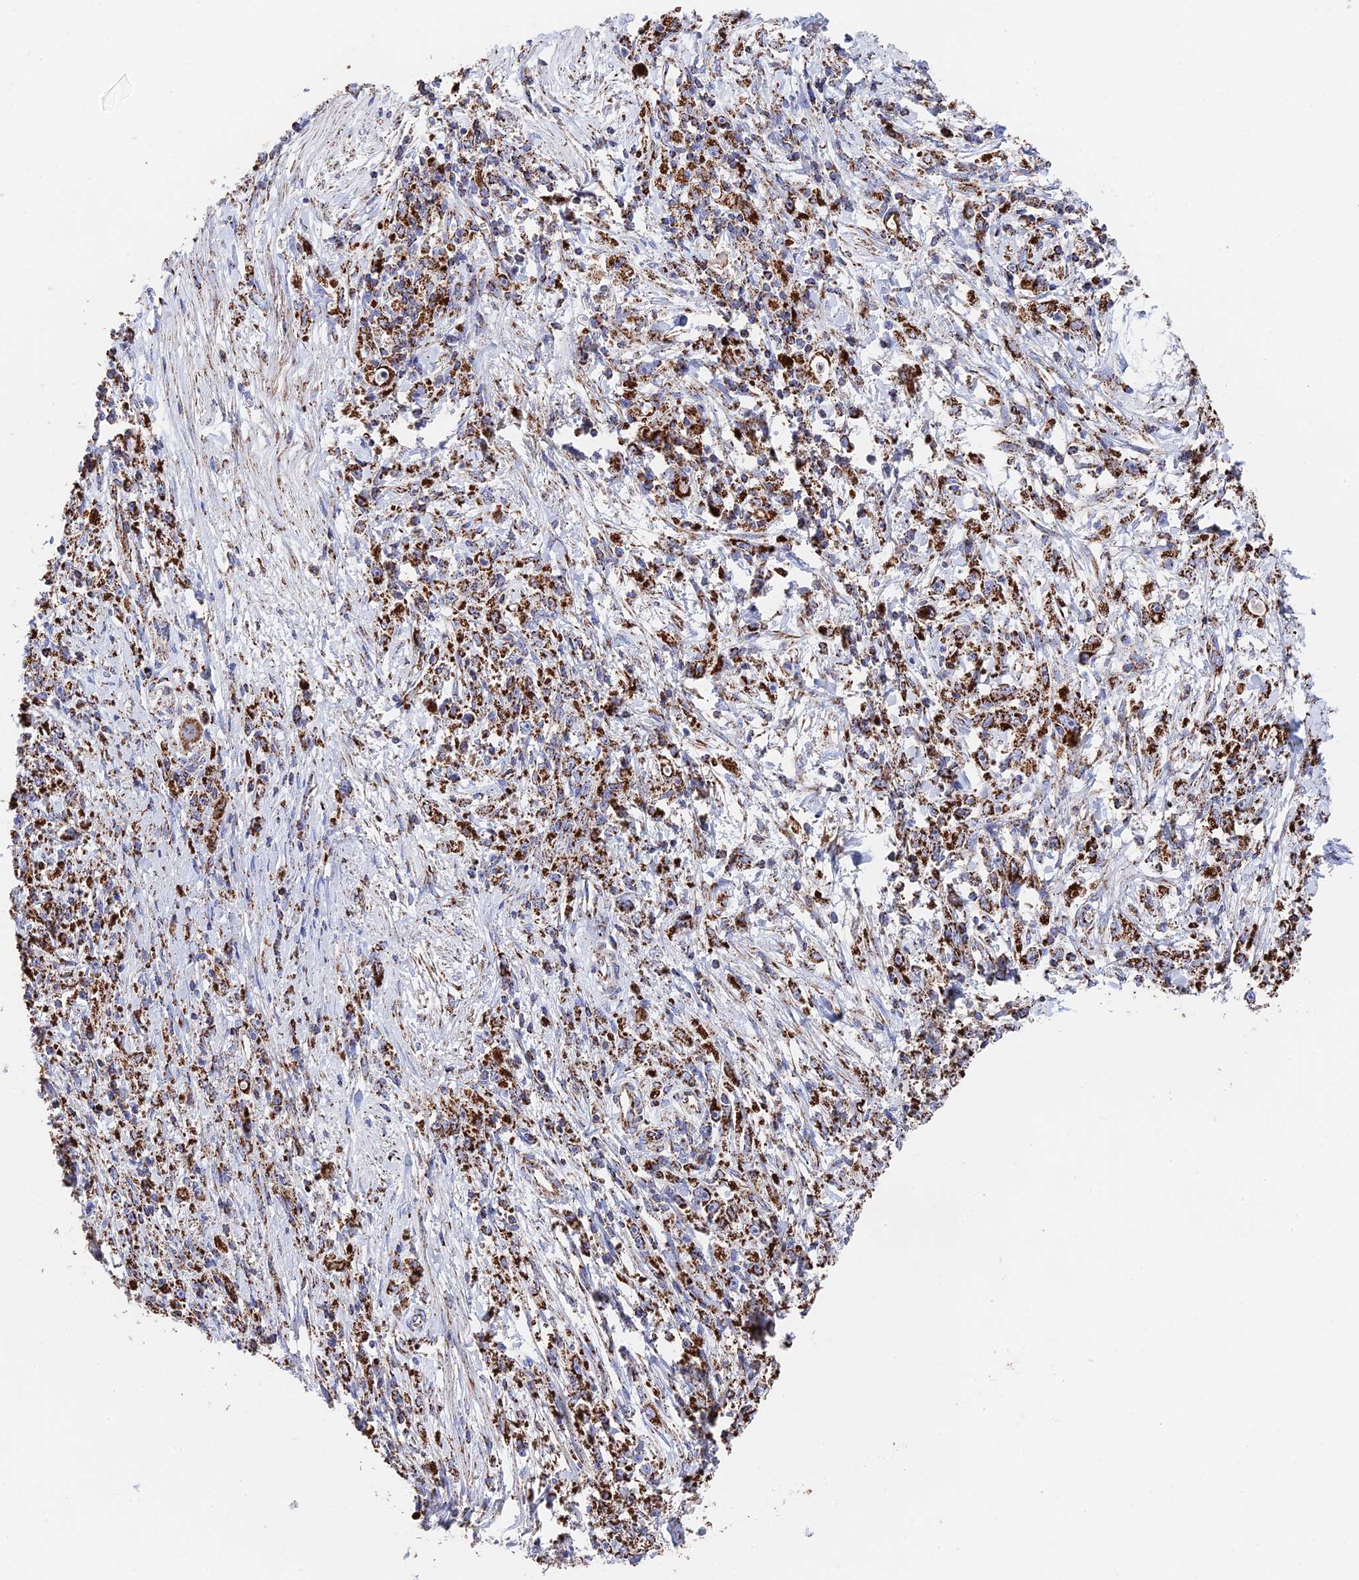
{"staining": {"intensity": "strong", "quantity": ">75%", "location": "cytoplasmic/membranous"}, "tissue": "stomach cancer", "cell_type": "Tumor cells", "image_type": "cancer", "snomed": [{"axis": "morphology", "description": "Adenocarcinoma, NOS"}, {"axis": "topography", "description": "Stomach"}], "caption": "Immunohistochemistry (IHC) micrograph of adenocarcinoma (stomach) stained for a protein (brown), which shows high levels of strong cytoplasmic/membranous positivity in about >75% of tumor cells.", "gene": "HAUS8", "patient": {"sex": "female", "age": 59}}